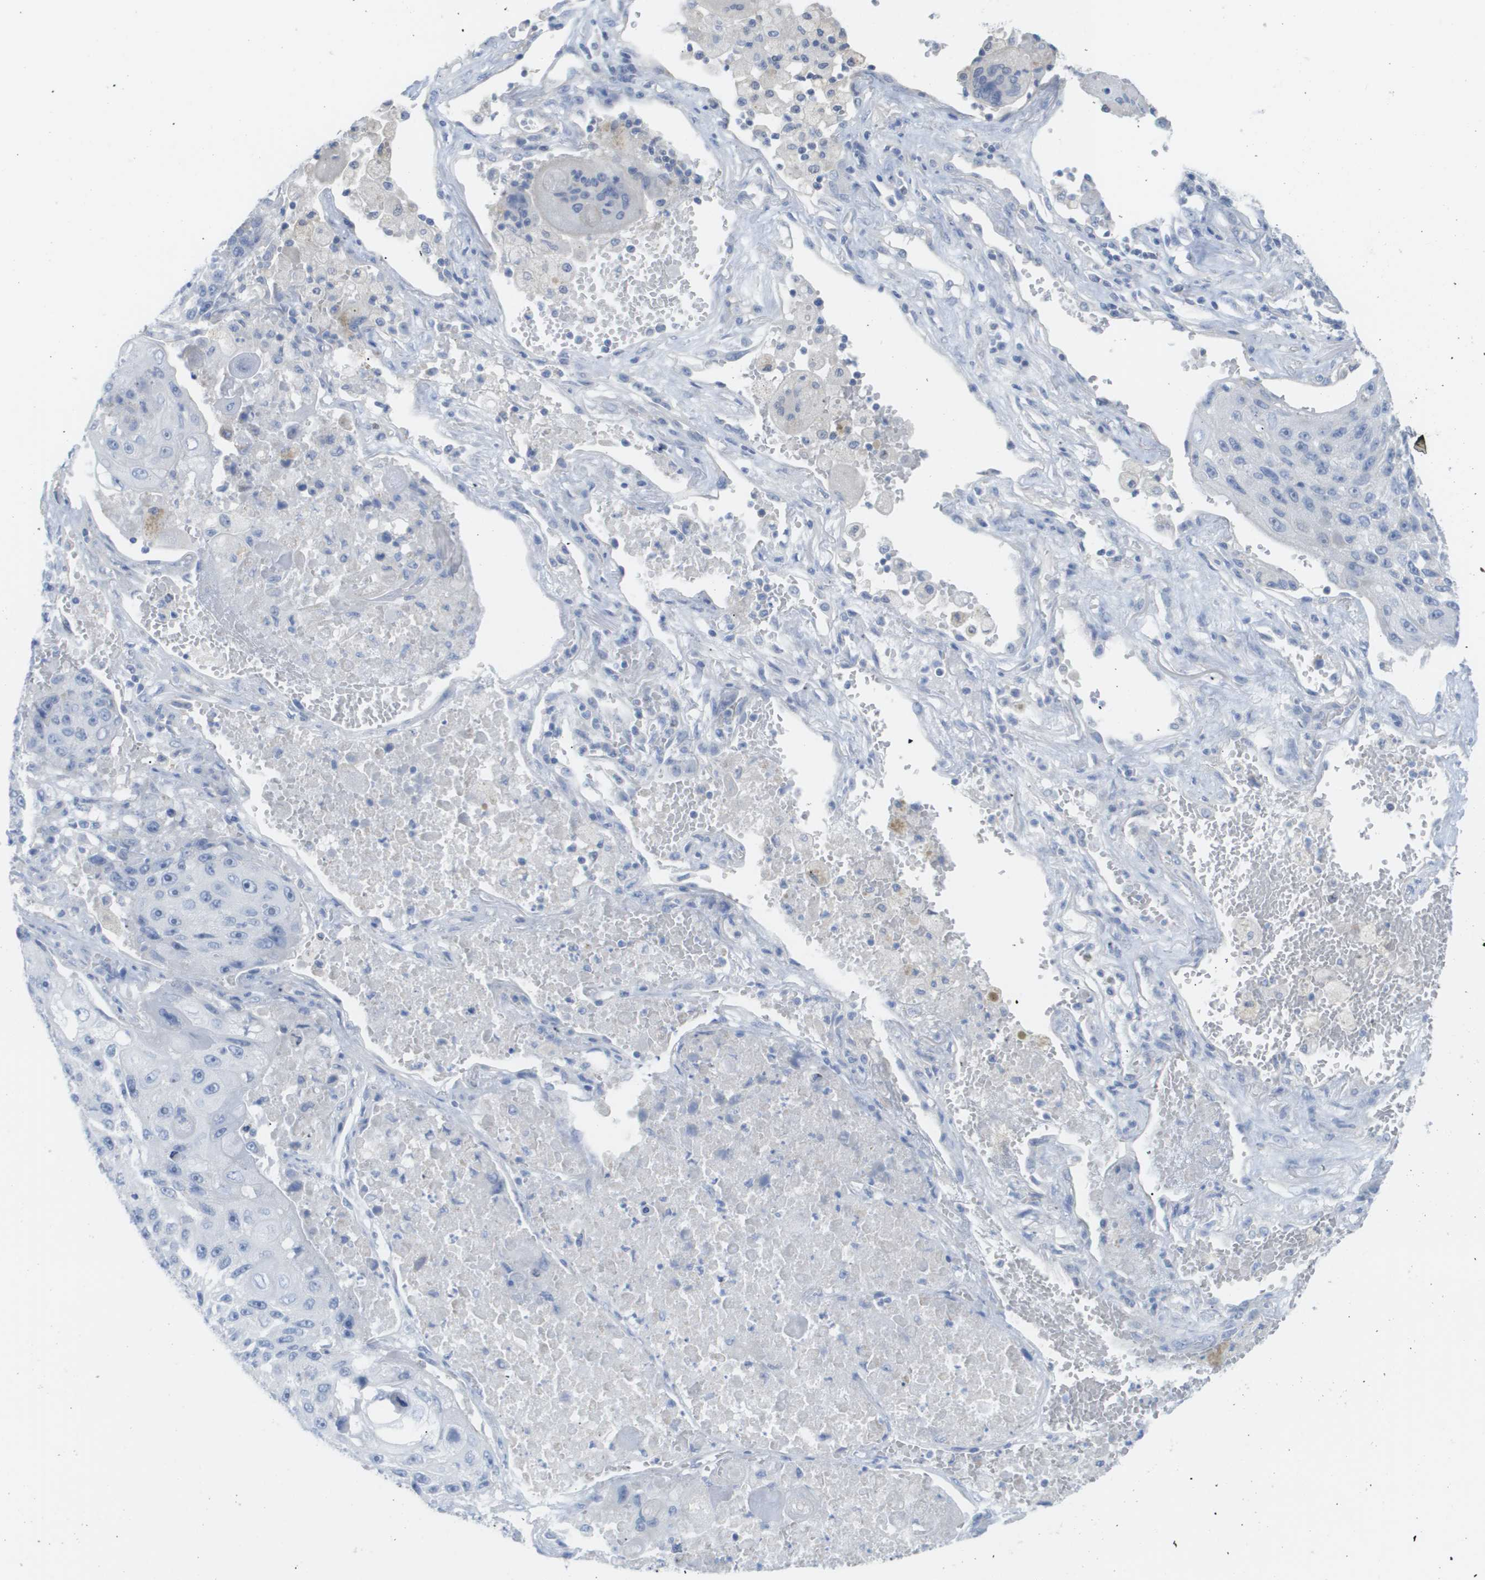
{"staining": {"intensity": "negative", "quantity": "none", "location": "none"}, "tissue": "lung cancer", "cell_type": "Tumor cells", "image_type": "cancer", "snomed": [{"axis": "morphology", "description": "Squamous cell carcinoma, NOS"}, {"axis": "topography", "description": "Lung"}], "caption": "IHC of human lung cancer displays no staining in tumor cells. Nuclei are stained in blue.", "gene": "MYL3", "patient": {"sex": "male", "age": 61}}